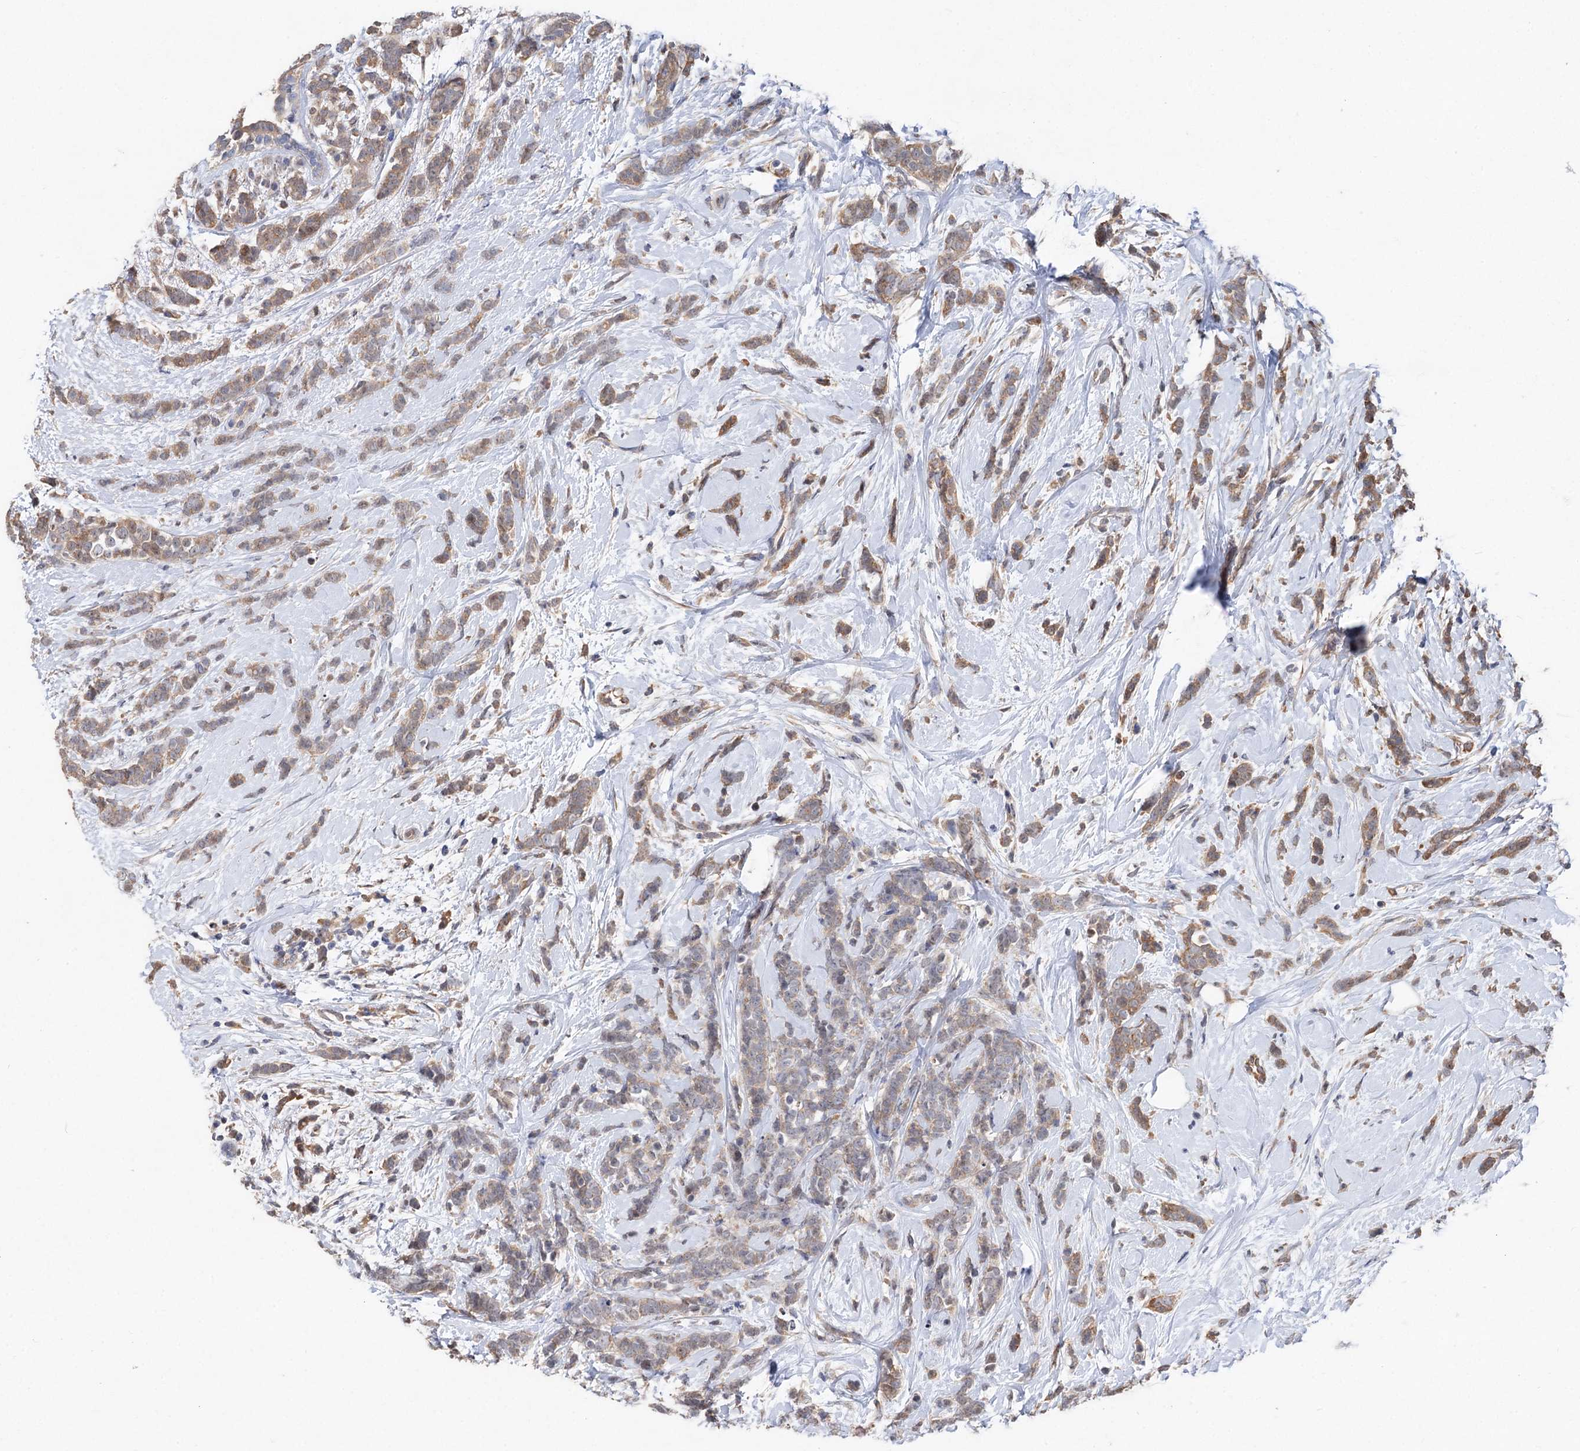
{"staining": {"intensity": "moderate", "quantity": ">75%", "location": "cytoplasmic/membranous"}, "tissue": "breast cancer", "cell_type": "Tumor cells", "image_type": "cancer", "snomed": [{"axis": "morphology", "description": "Lobular carcinoma"}, {"axis": "topography", "description": "Breast"}], "caption": "Lobular carcinoma (breast) stained with immunohistochemistry (IHC) displays moderate cytoplasmic/membranous positivity in about >75% of tumor cells.", "gene": "NUDCD2", "patient": {"sex": "female", "age": 58}}